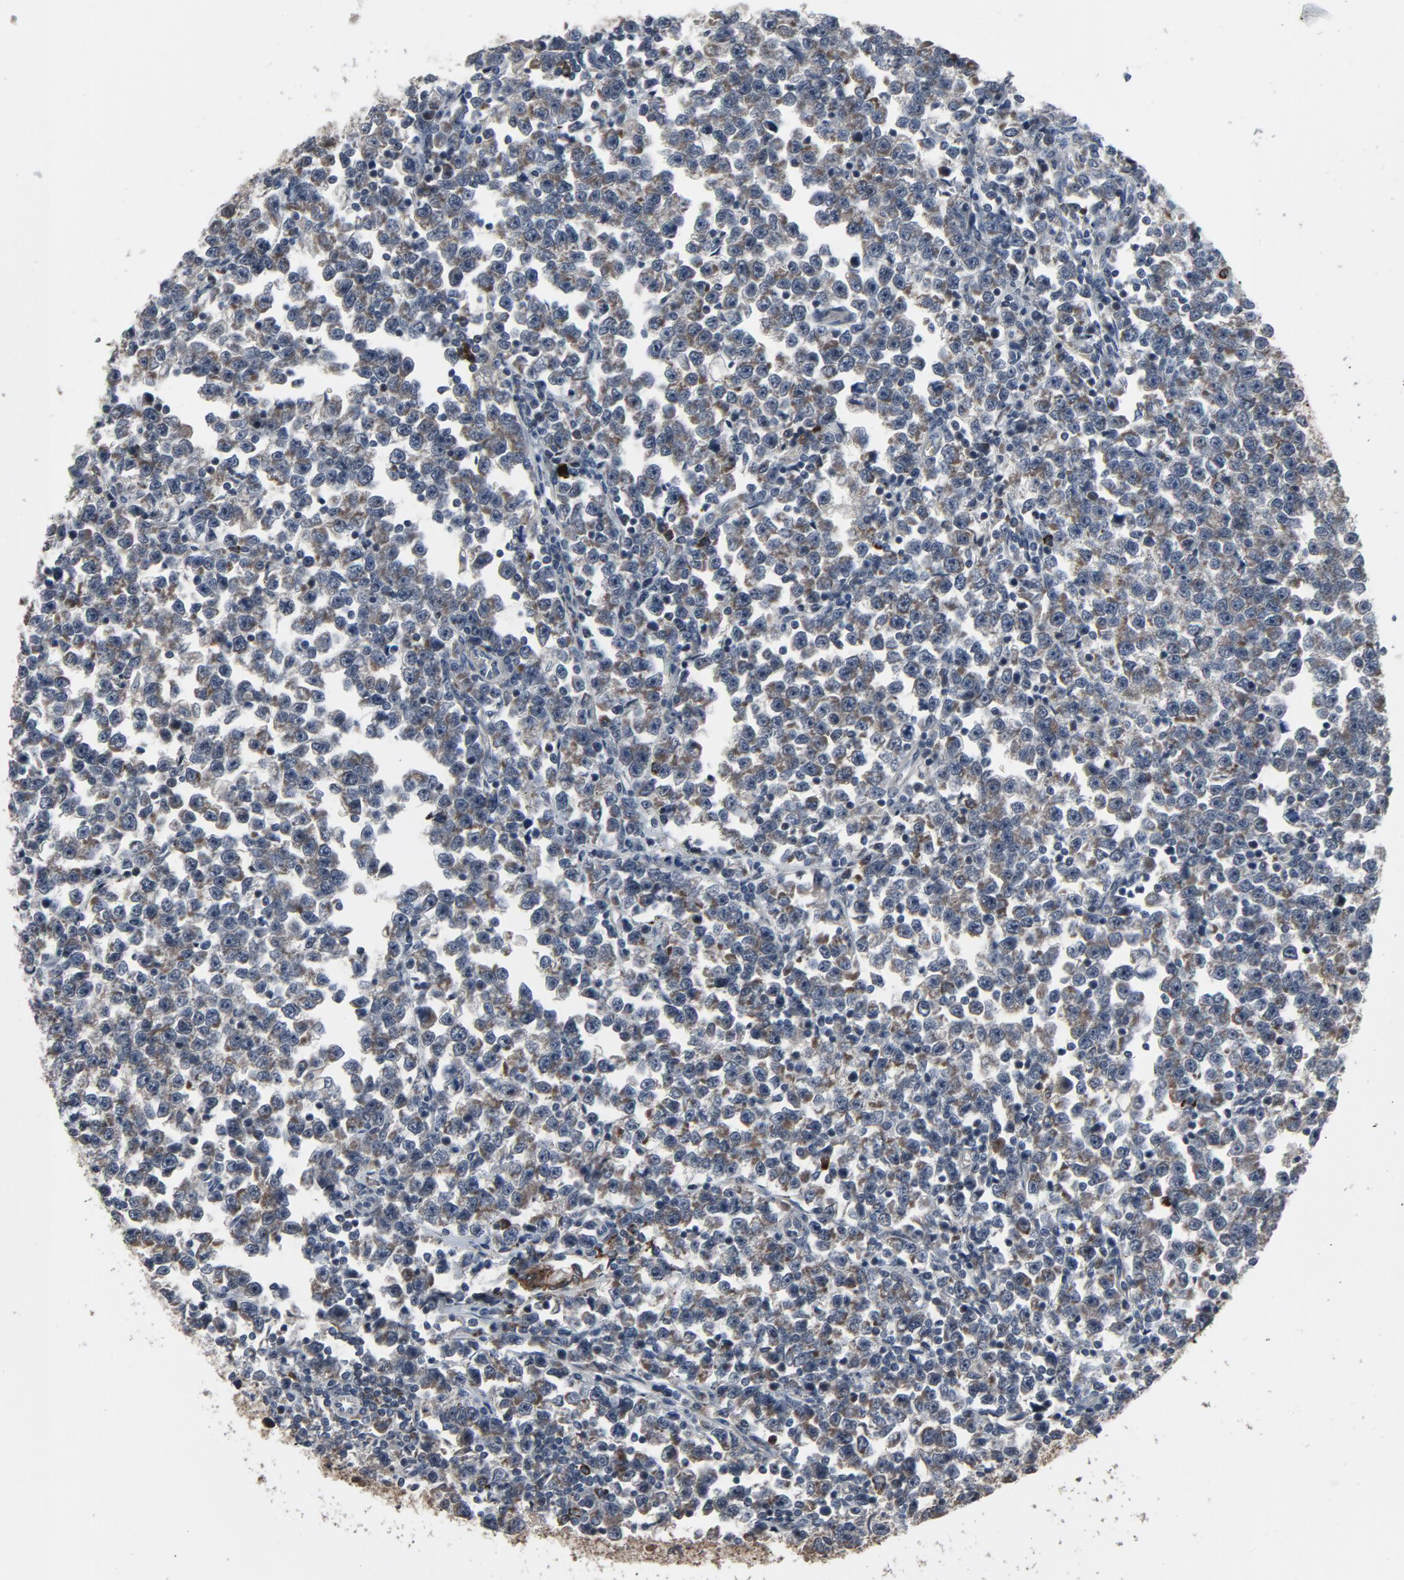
{"staining": {"intensity": "negative", "quantity": "none", "location": "none"}, "tissue": "testis cancer", "cell_type": "Tumor cells", "image_type": "cancer", "snomed": [{"axis": "morphology", "description": "Seminoma, NOS"}, {"axis": "topography", "description": "Testis"}], "caption": "This is an IHC photomicrograph of seminoma (testis). There is no expression in tumor cells.", "gene": "PDZD4", "patient": {"sex": "male", "age": 43}}